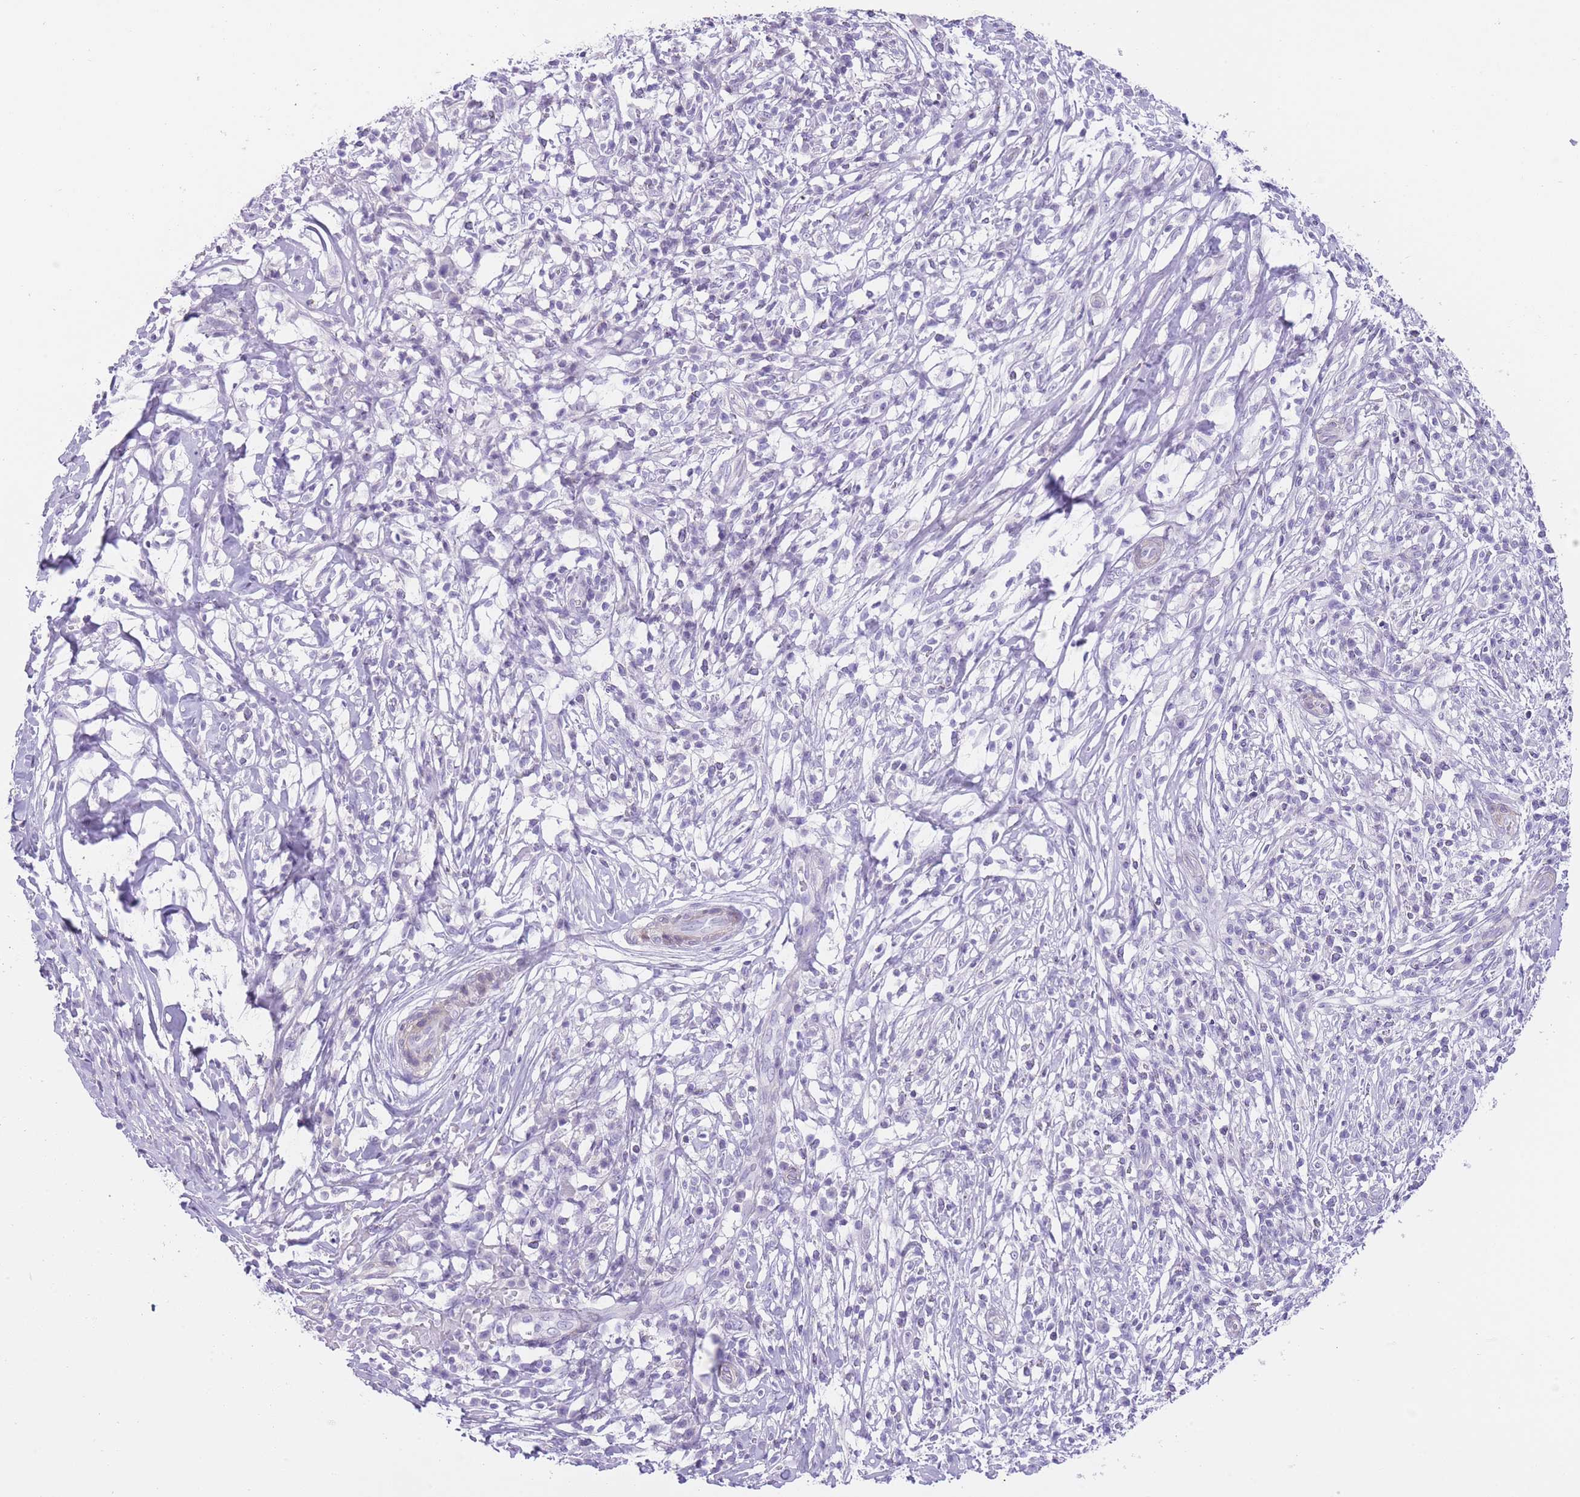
{"staining": {"intensity": "negative", "quantity": "none", "location": "none"}, "tissue": "melanoma", "cell_type": "Tumor cells", "image_type": "cancer", "snomed": [{"axis": "morphology", "description": "Malignant melanoma, NOS"}, {"axis": "topography", "description": "Skin"}], "caption": "A high-resolution histopathology image shows immunohistochemistry (IHC) staining of melanoma, which displays no significant staining in tumor cells.", "gene": "OR11H12", "patient": {"sex": "male", "age": 66}}